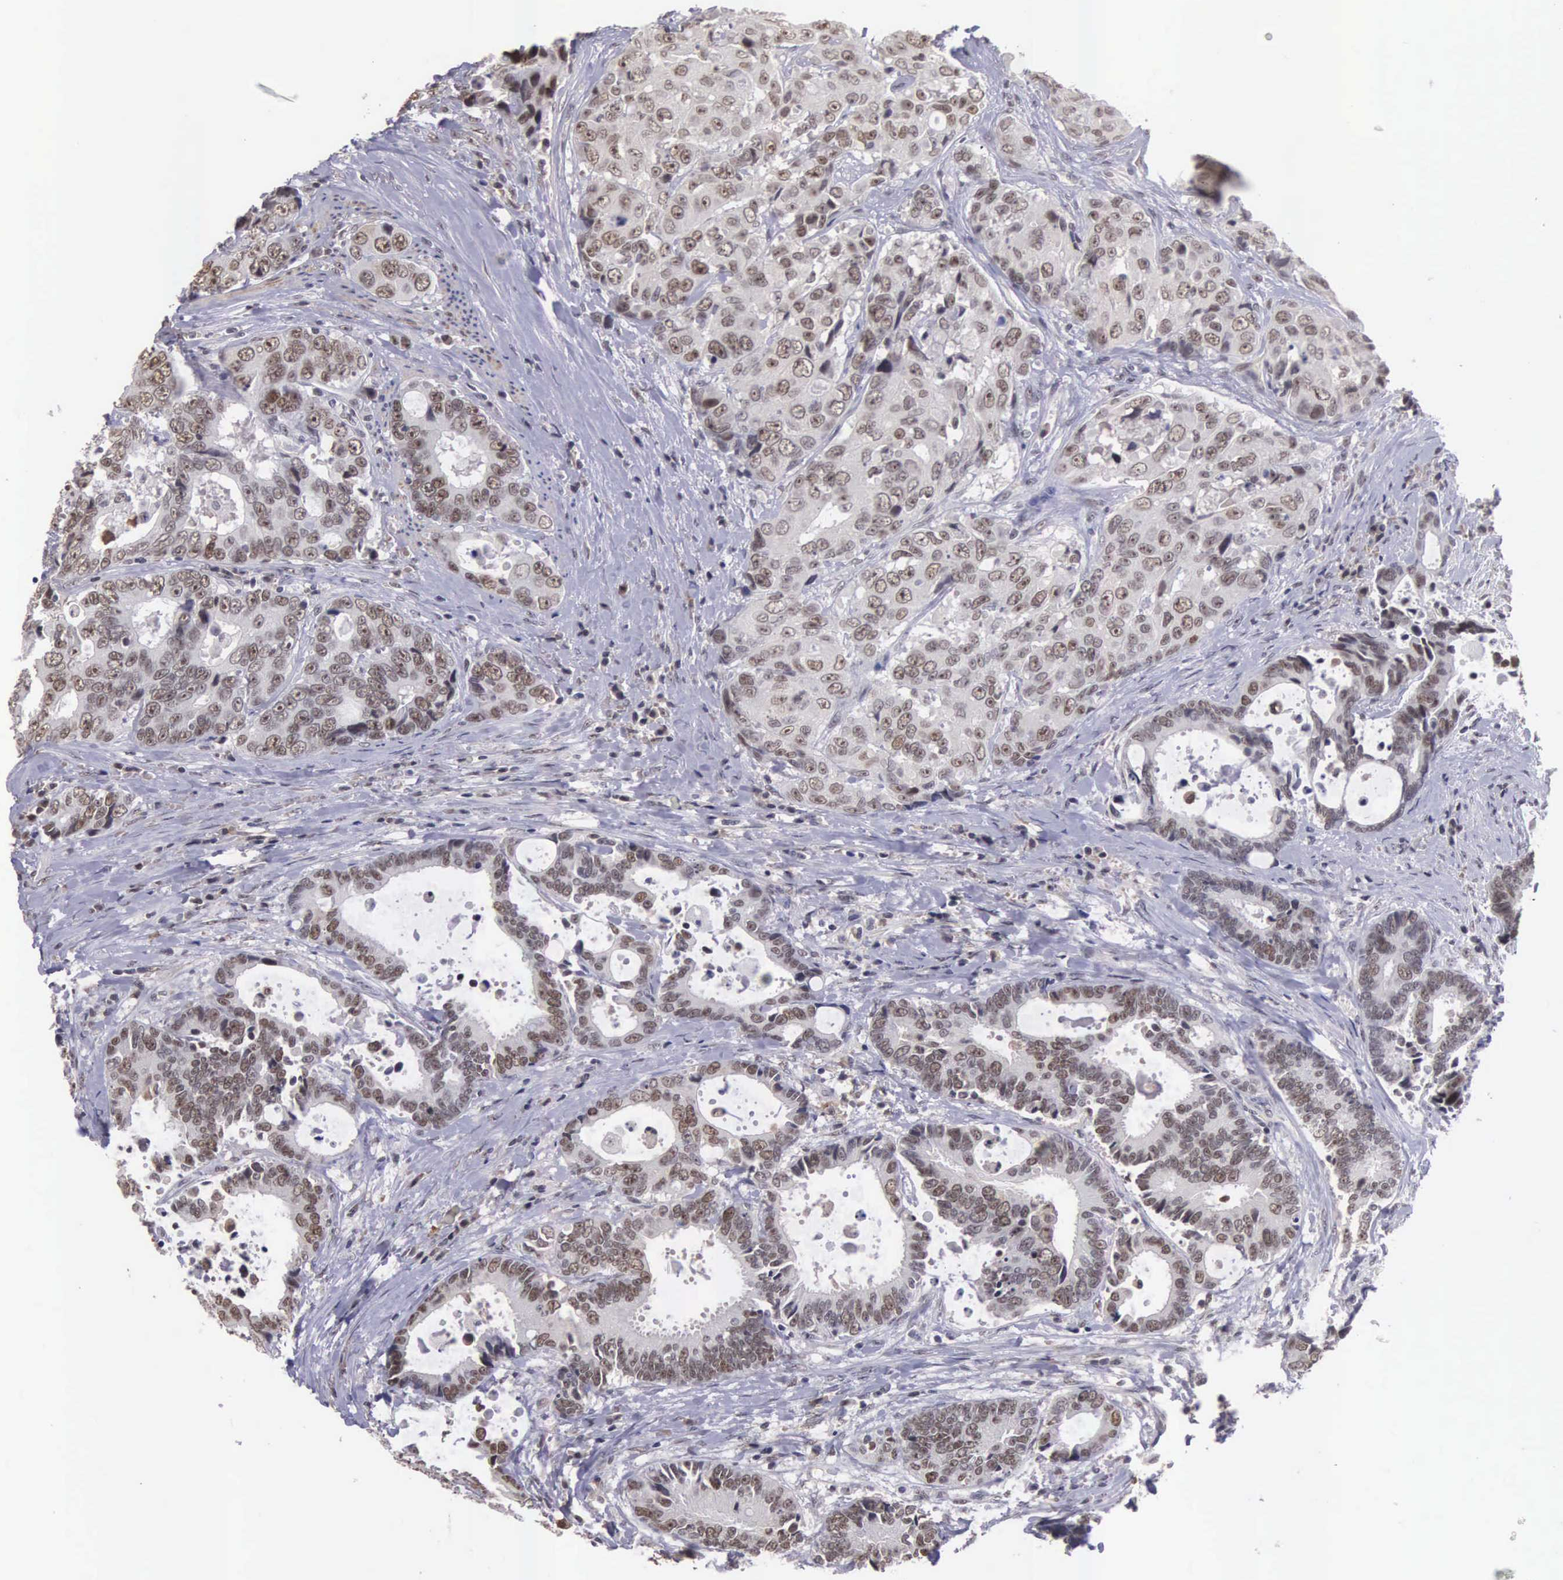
{"staining": {"intensity": "weak", "quantity": "25%-75%", "location": "nuclear"}, "tissue": "colorectal cancer", "cell_type": "Tumor cells", "image_type": "cancer", "snomed": [{"axis": "morphology", "description": "Adenocarcinoma, NOS"}, {"axis": "topography", "description": "Rectum"}], "caption": "Colorectal cancer stained for a protein shows weak nuclear positivity in tumor cells.", "gene": "ZNF275", "patient": {"sex": "female", "age": 67}}